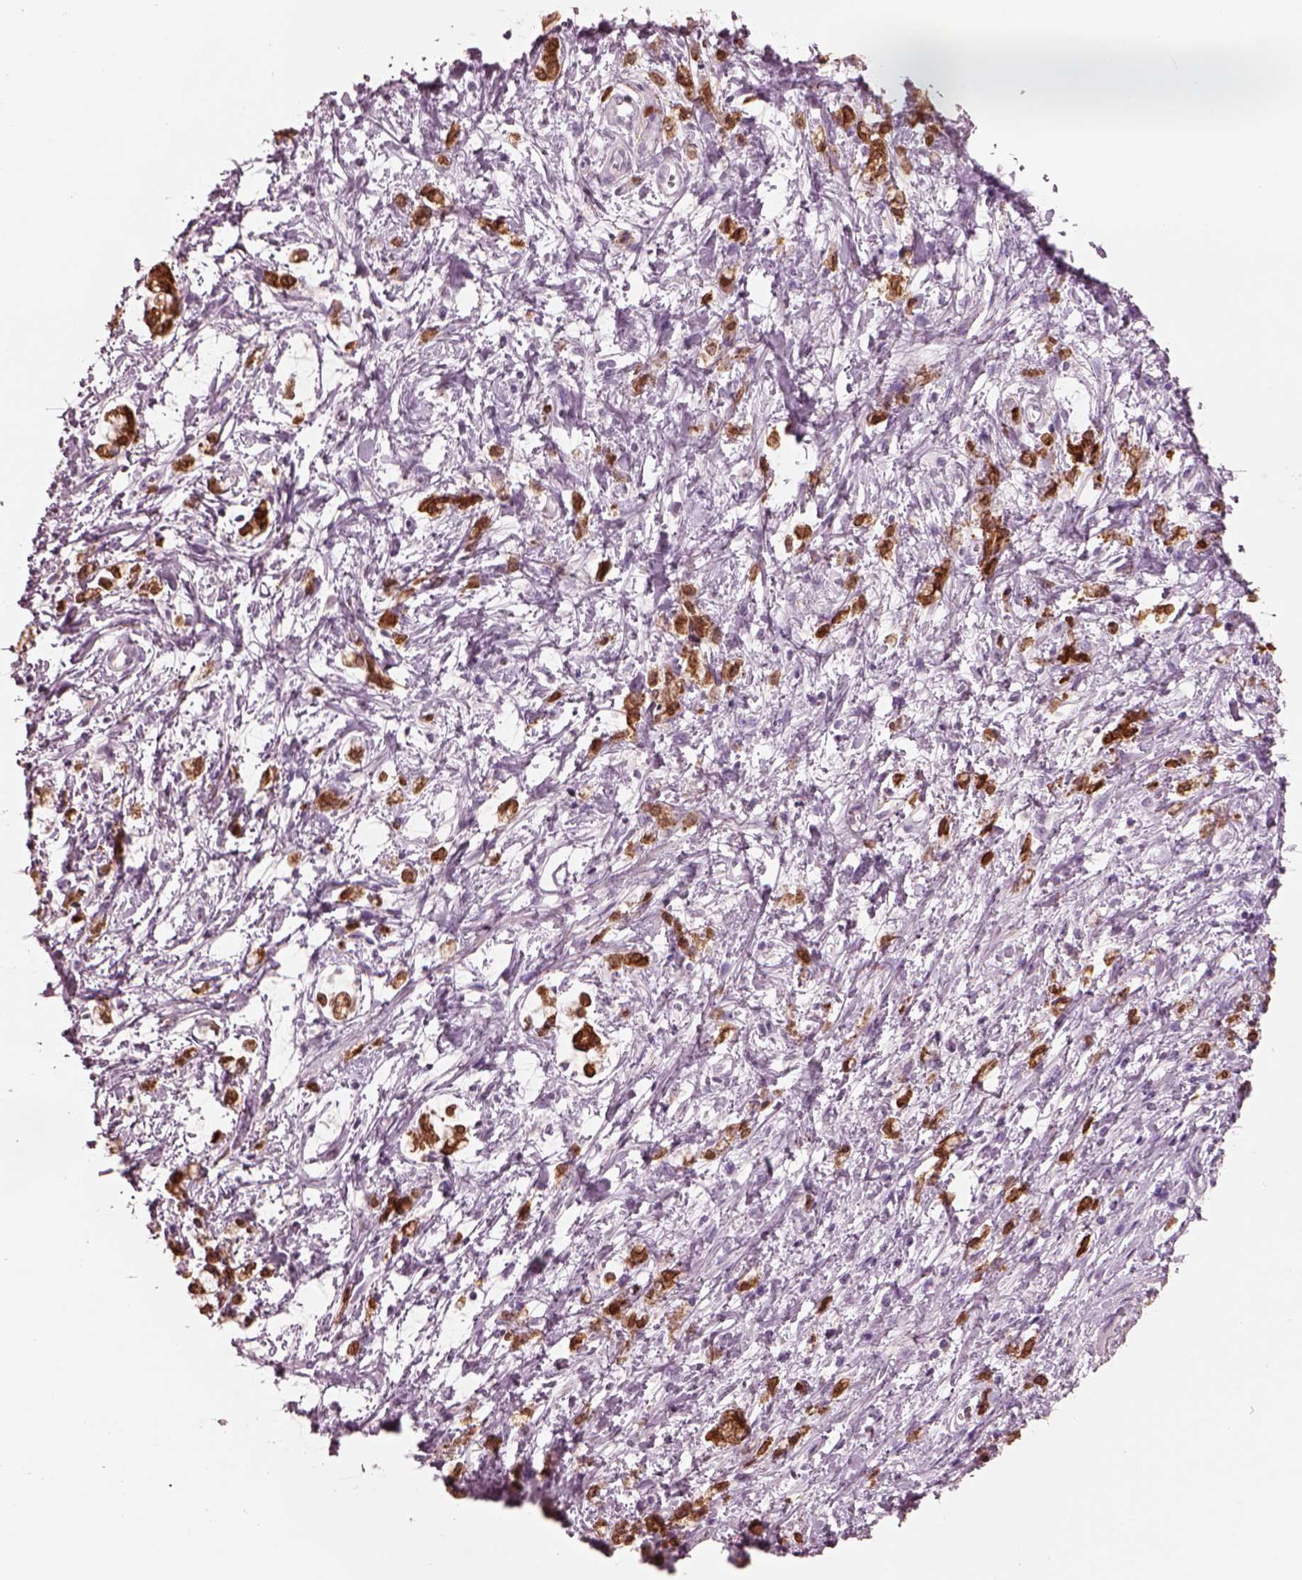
{"staining": {"intensity": "strong", "quantity": ">75%", "location": "cytoplasmic/membranous,nuclear"}, "tissue": "stomach cancer", "cell_type": "Tumor cells", "image_type": "cancer", "snomed": [{"axis": "morphology", "description": "Adenocarcinoma, NOS"}, {"axis": "topography", "description": "Stomach"}], "caption": "Stomach adenocarcinoma tissue shows strong cytoplasmic/membranous and nuclear positivity in about >75% of tumor cells, visualized by immunohistochemistry.", "gene": "SOX9", "patient": {"sex": "female", "age": 60}}